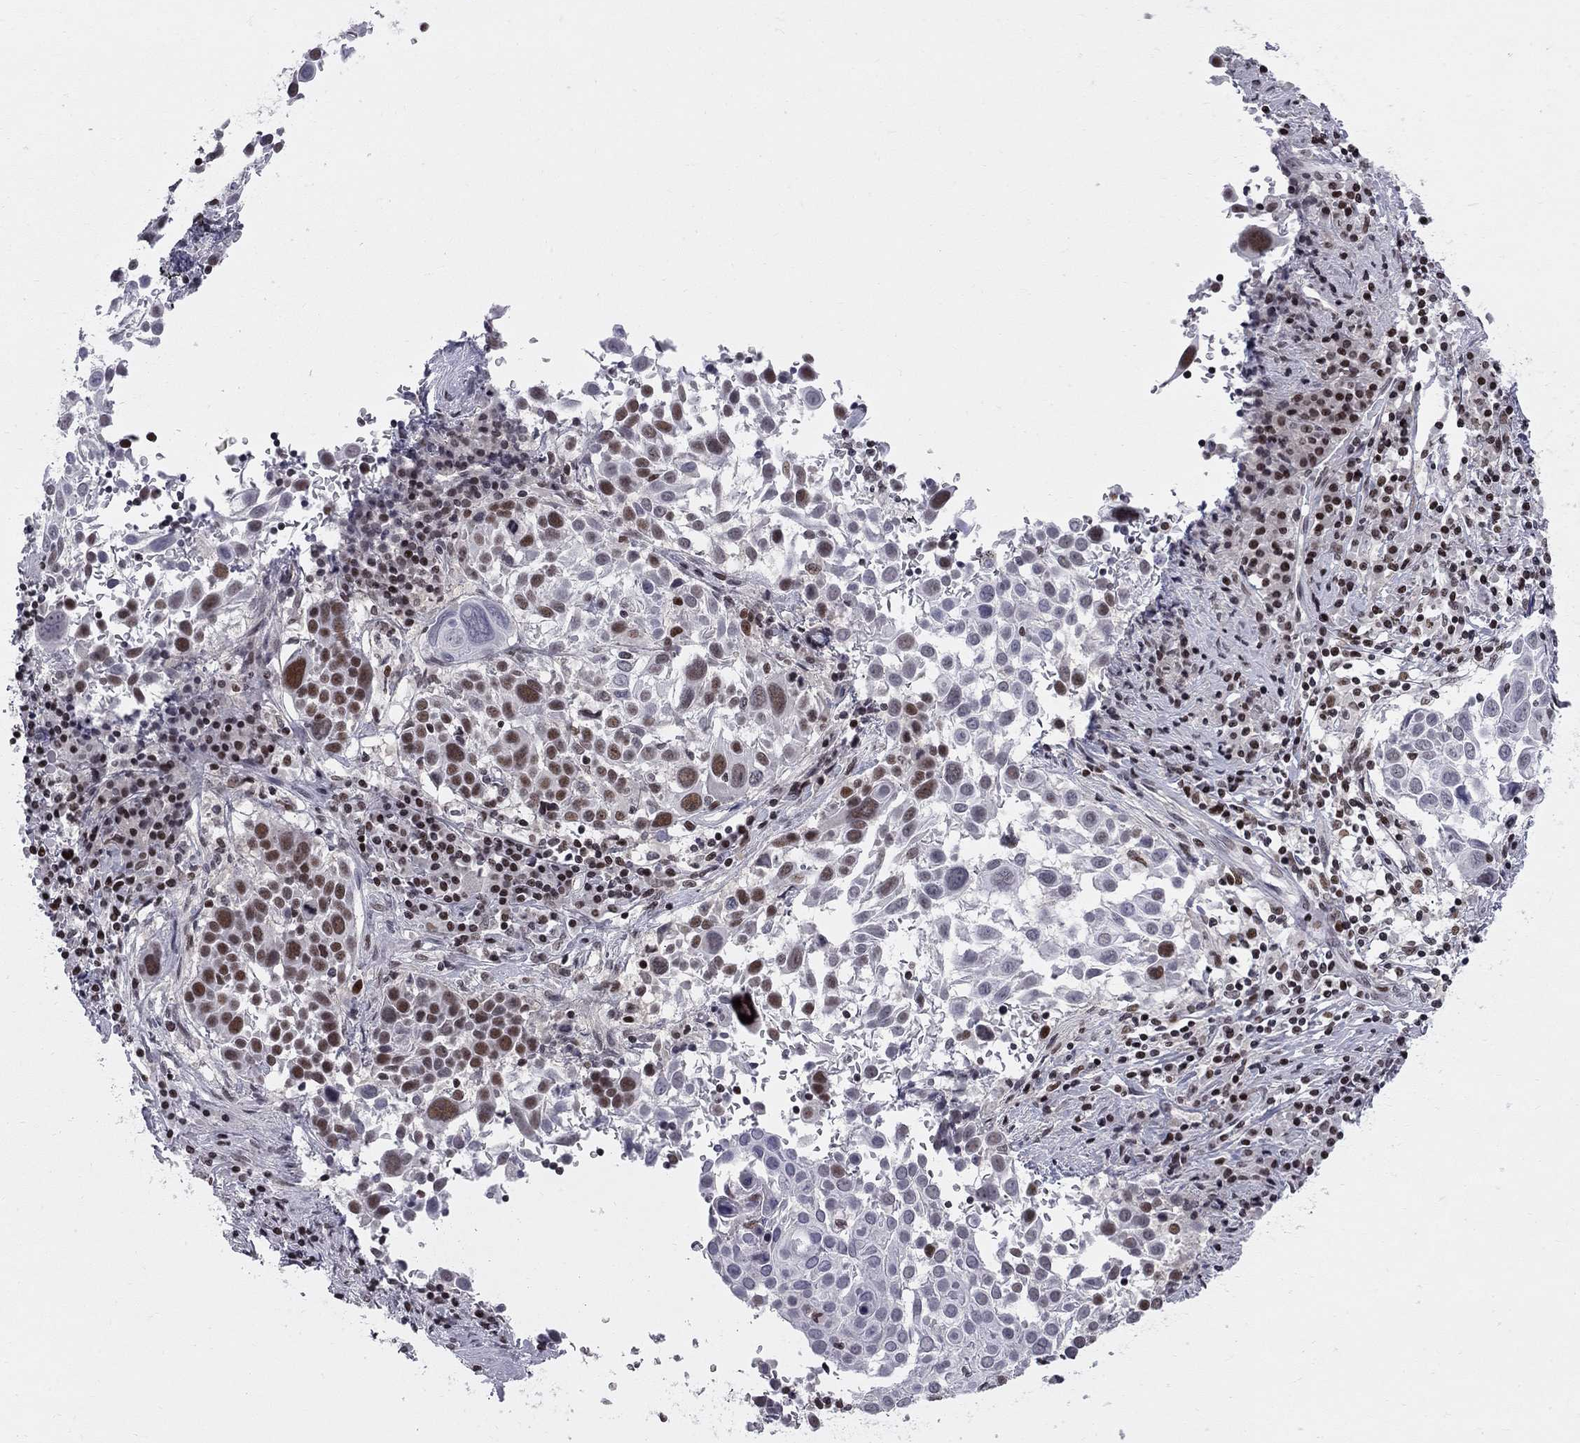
{"staining": {"intensity": "strong", "quantity": "25%-75%", "location": "nuclear"}, "tissue": "lung cancer", "cell_type": "Tumor cells", "image_type": "cancer", "snomed": [{"axis": "morphology", "description": "Squamous cell carcinoma, NOS"}, {"axis": "topography", "description": "Lung"}], "caption": "Human lung squamous cell carcinoma stained for a protein (brown) displays strong nuclear positive positivity in about 25%-75% of tumor cells.", "gene": "RNASEH2C", "patient": {"sex": "male", "age": 57}}